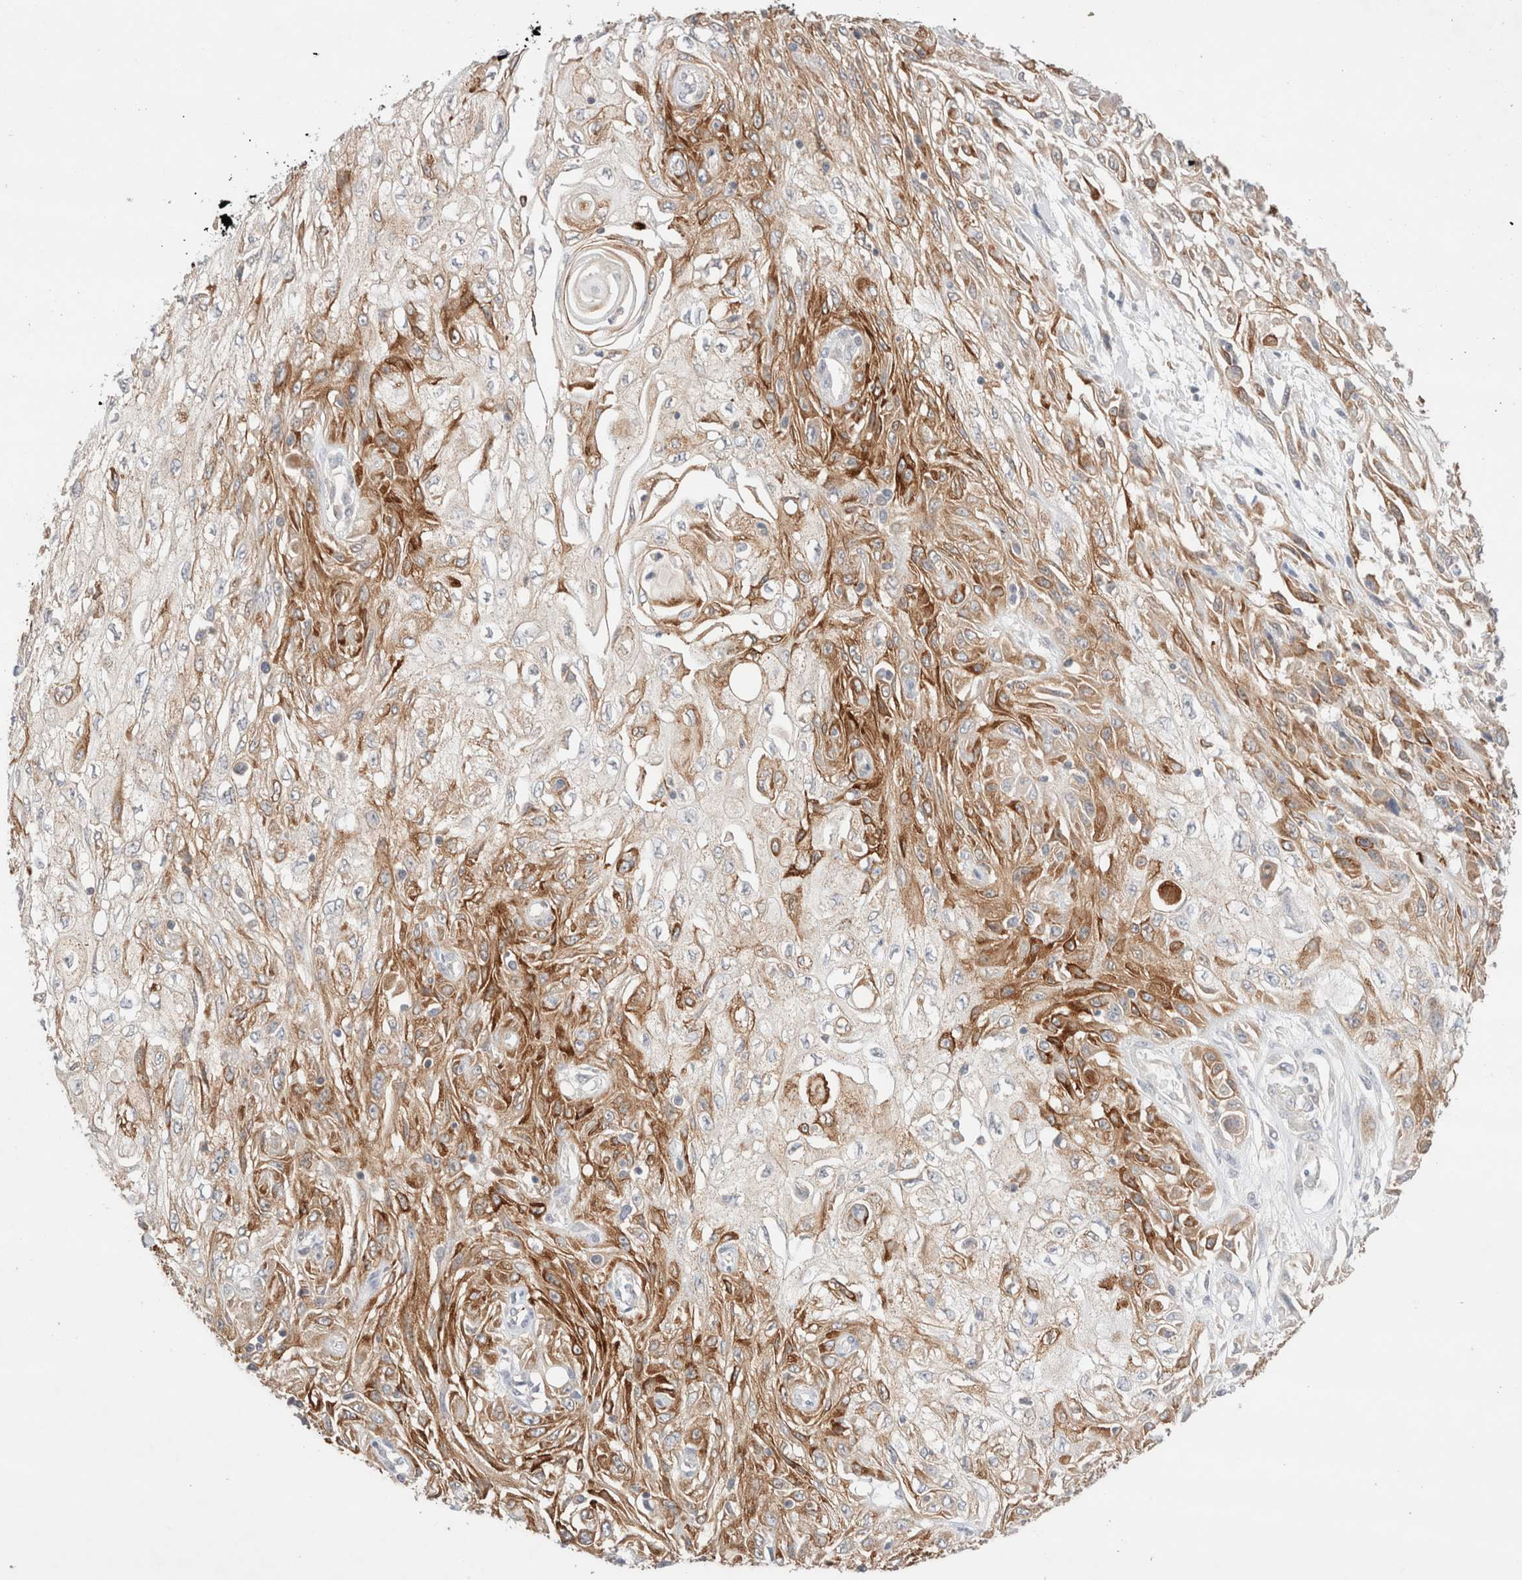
{"staining": {"intensity": "moderate", "quantity": ">75%", "location": "cytoplasmic/membranous"}, "tissue": "skin cancer", "cell_type": "Tumor cells", "image_type": "cancer", "snomed": [{"axis": "morphology", "description": "Squamous cell carcinoma, NOS"}, {"axis": "morphology", "description": "Squamous cell carcinoma, metastatic, NOS"}, {"axis": "topography", "description": "Skin"}, {"axis": "topography", "description": "Lymph node"}], "caption": "Human skin metastatic squamous cell carcinoma stained with a protein marker exhibits moderate staining in tumor cells.", "gene": "TRIM41", "patient": {"sex": "male", "age": 75}}